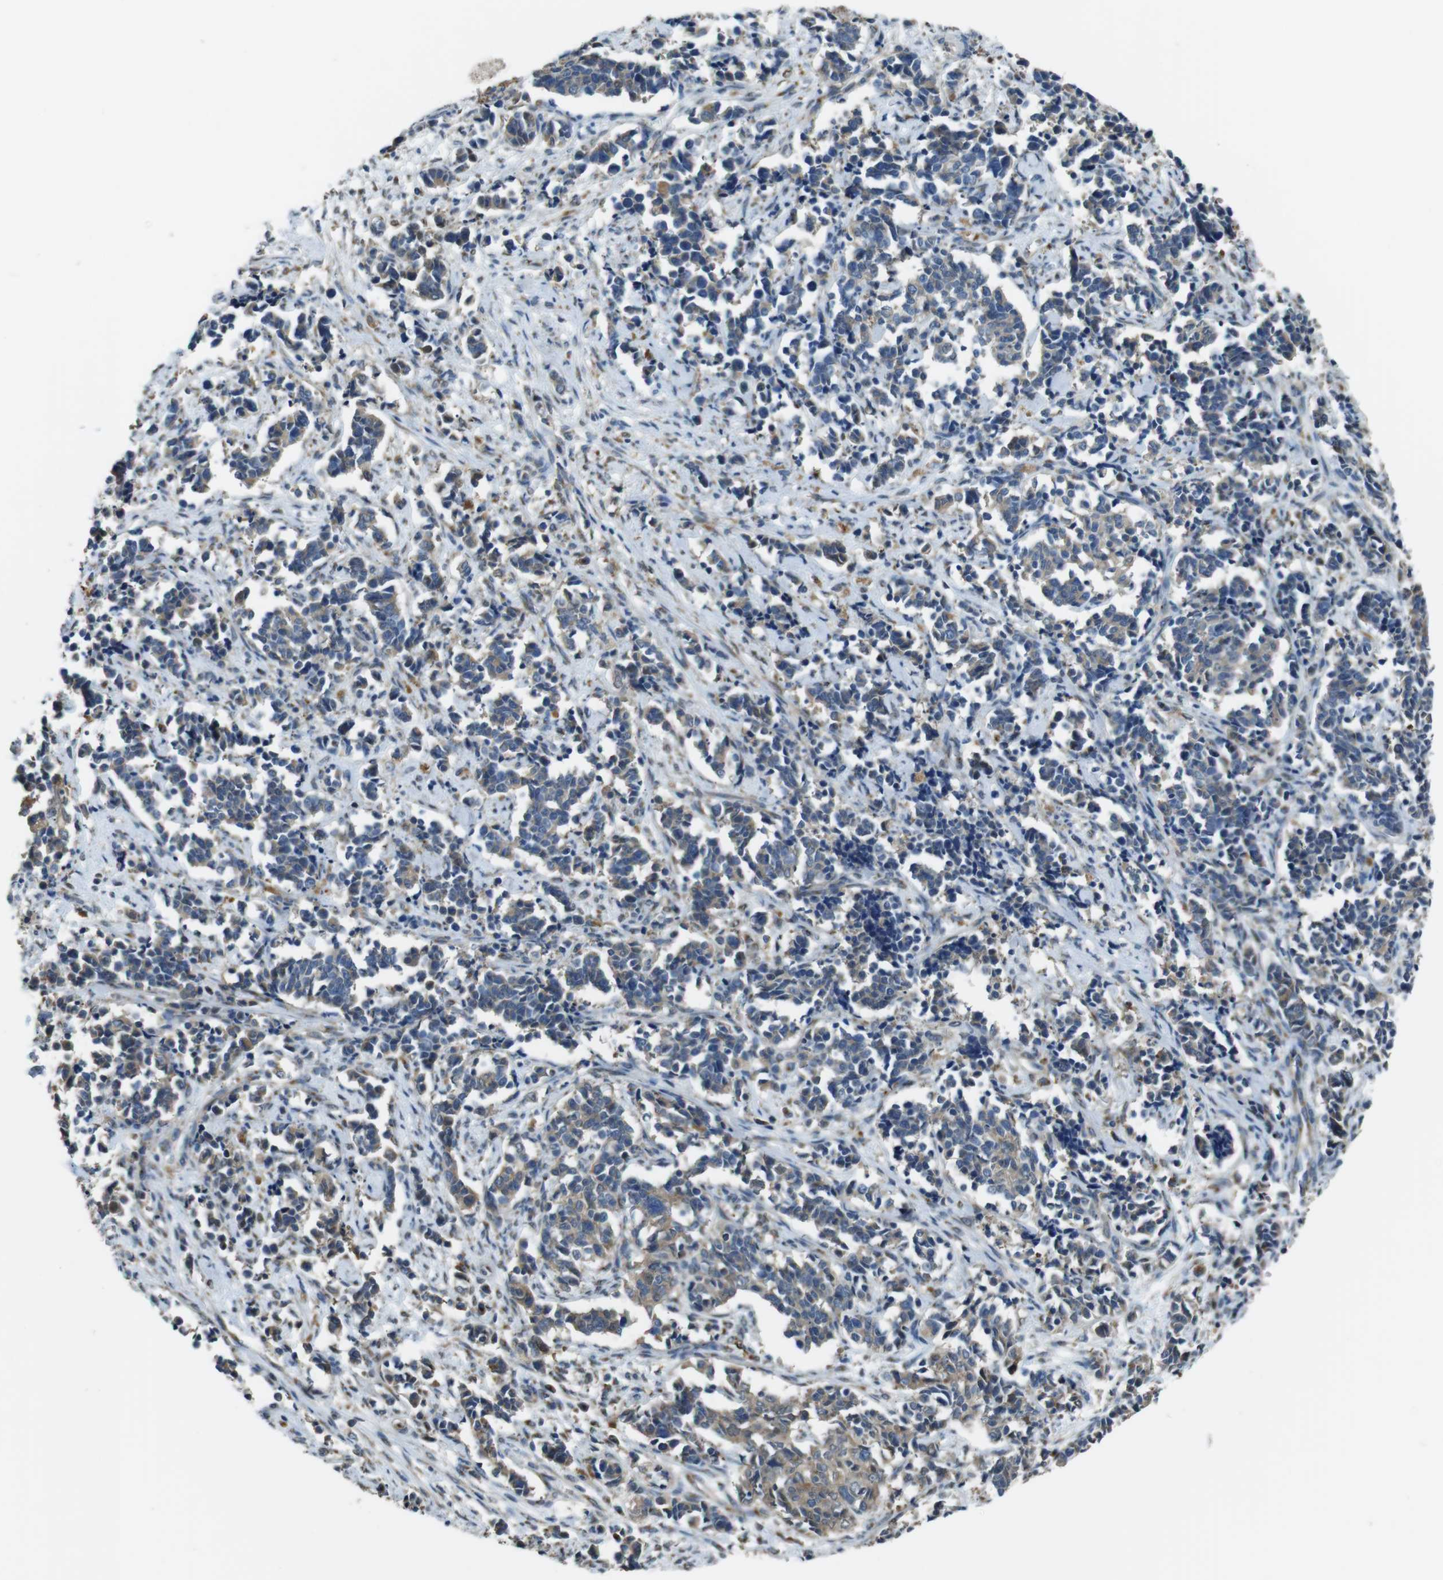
{"staining": {"intensity": "moderate", "quantity": "25%-75%", "location": "cytoplasmic/membranous"}, "tissue": "cervical cancer", "cell_type": "Tumor cells", "image_type": "cancer", "snomed": [{"axis": "morphology", "description": "Normal tissue, NOS"}, {"axis": "morphology", "description": "Squamous cell carcinoma, NOS"}, {"axis": "topography", "description": "Cervix"}], "caption": "The immunohistochemical stain shows moderate cytoplasmic/membranous positivity in tumor cells of cervical cancer tissue.", "gene": "RAB6A", "patient": {"sex": "female", "age": 35}}